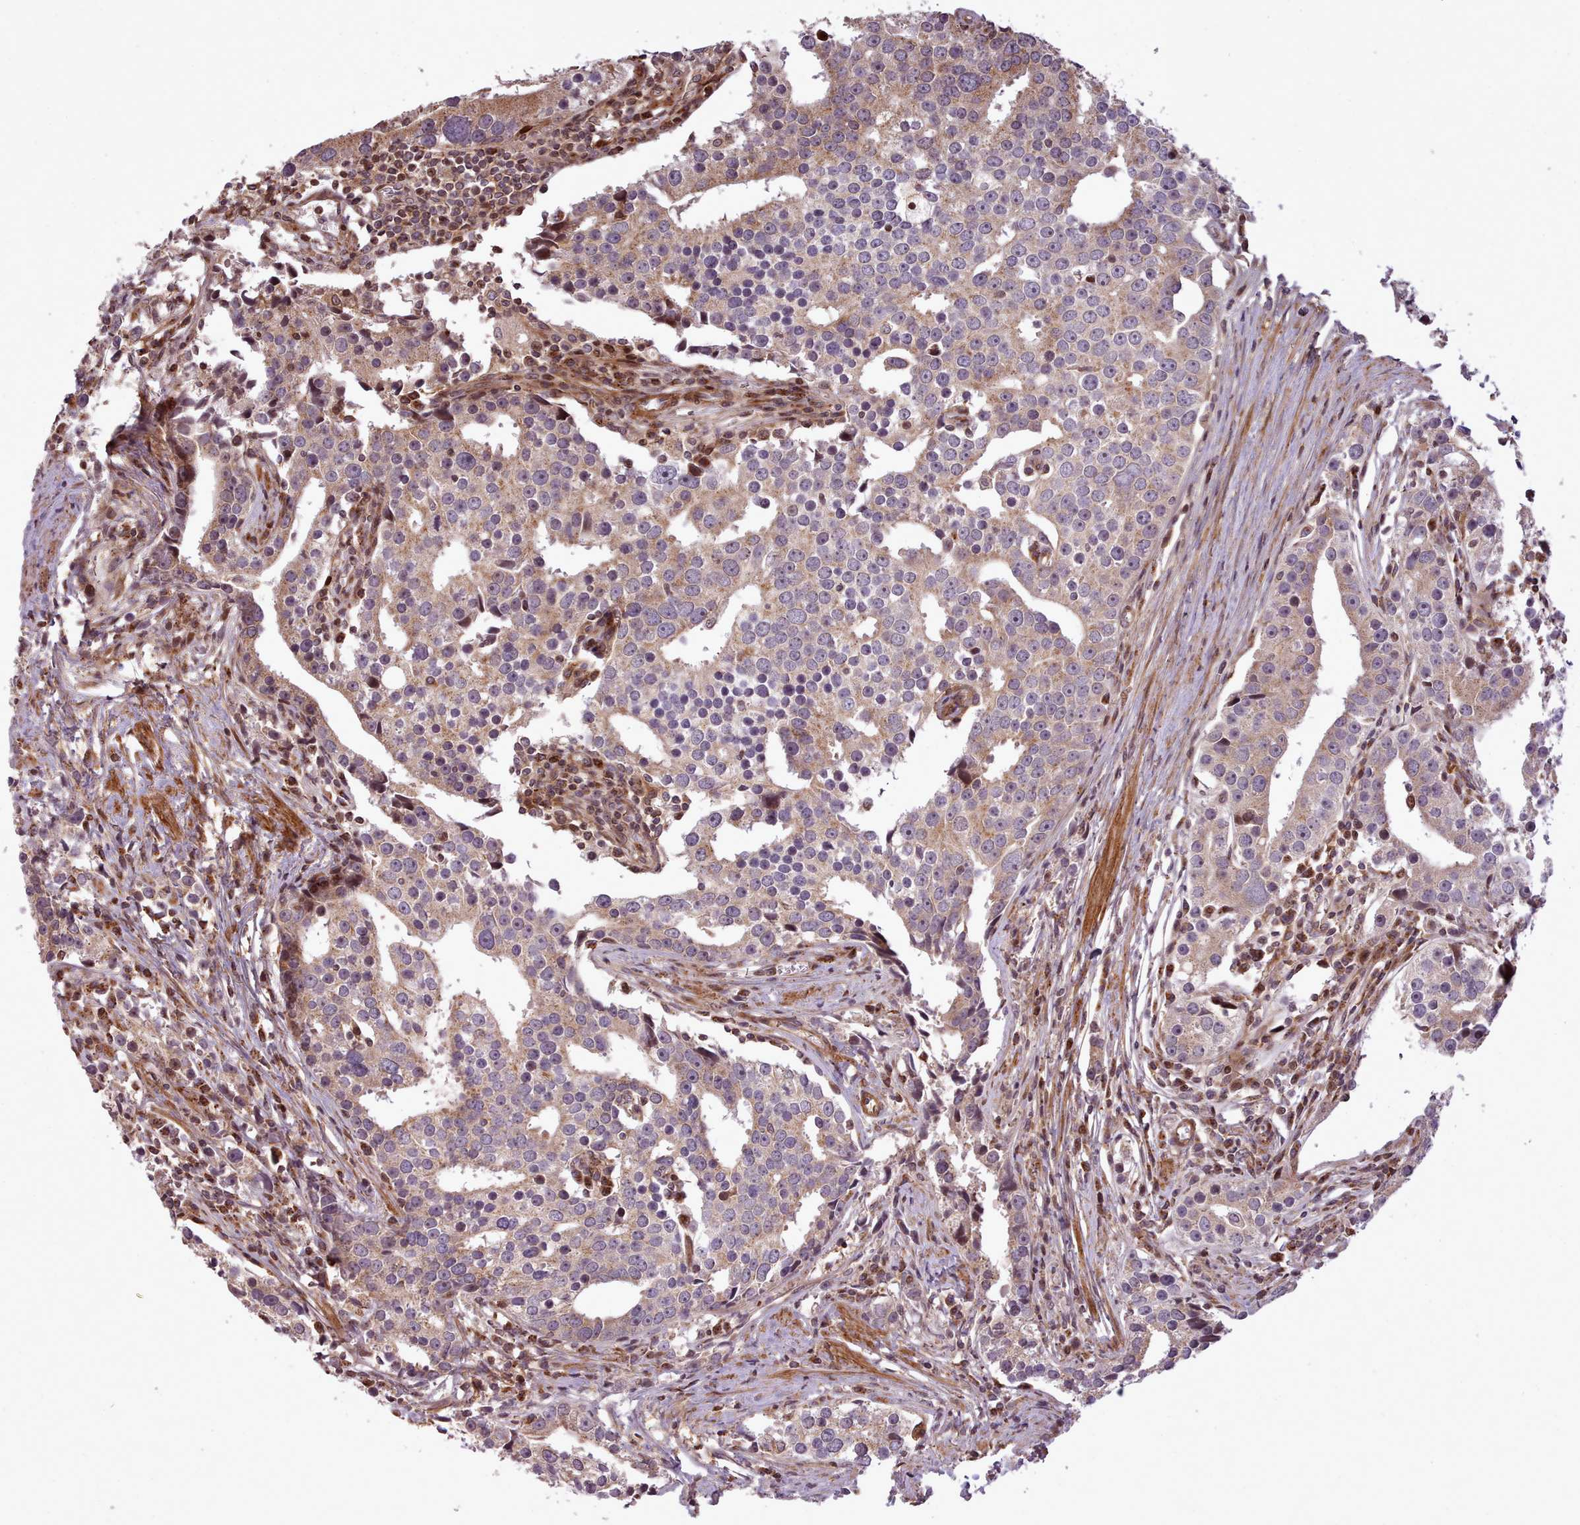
{"staining": {"intensity": "moderate", "quantity": "25%-75%", "location": "cytoplasmic/membranous"}, "tissue": "prostate cancer", "cell_type": "Tumor cells", "image_type": "cancer", "snomed": [{"axis": "morphology", "description": "Adenocarcinoma, High grade"}, {"axis": "topography", "description": "Prostate"}], "caption": "This is a histology image of IHC staining of prostate cancer (adenocarcinoma (high-grade)), which shows moderate staining in the cytoplasmic/membranous of tumor cells.", "gene": "NLRP7", "patient": {"sex": "male", "age": 71}}